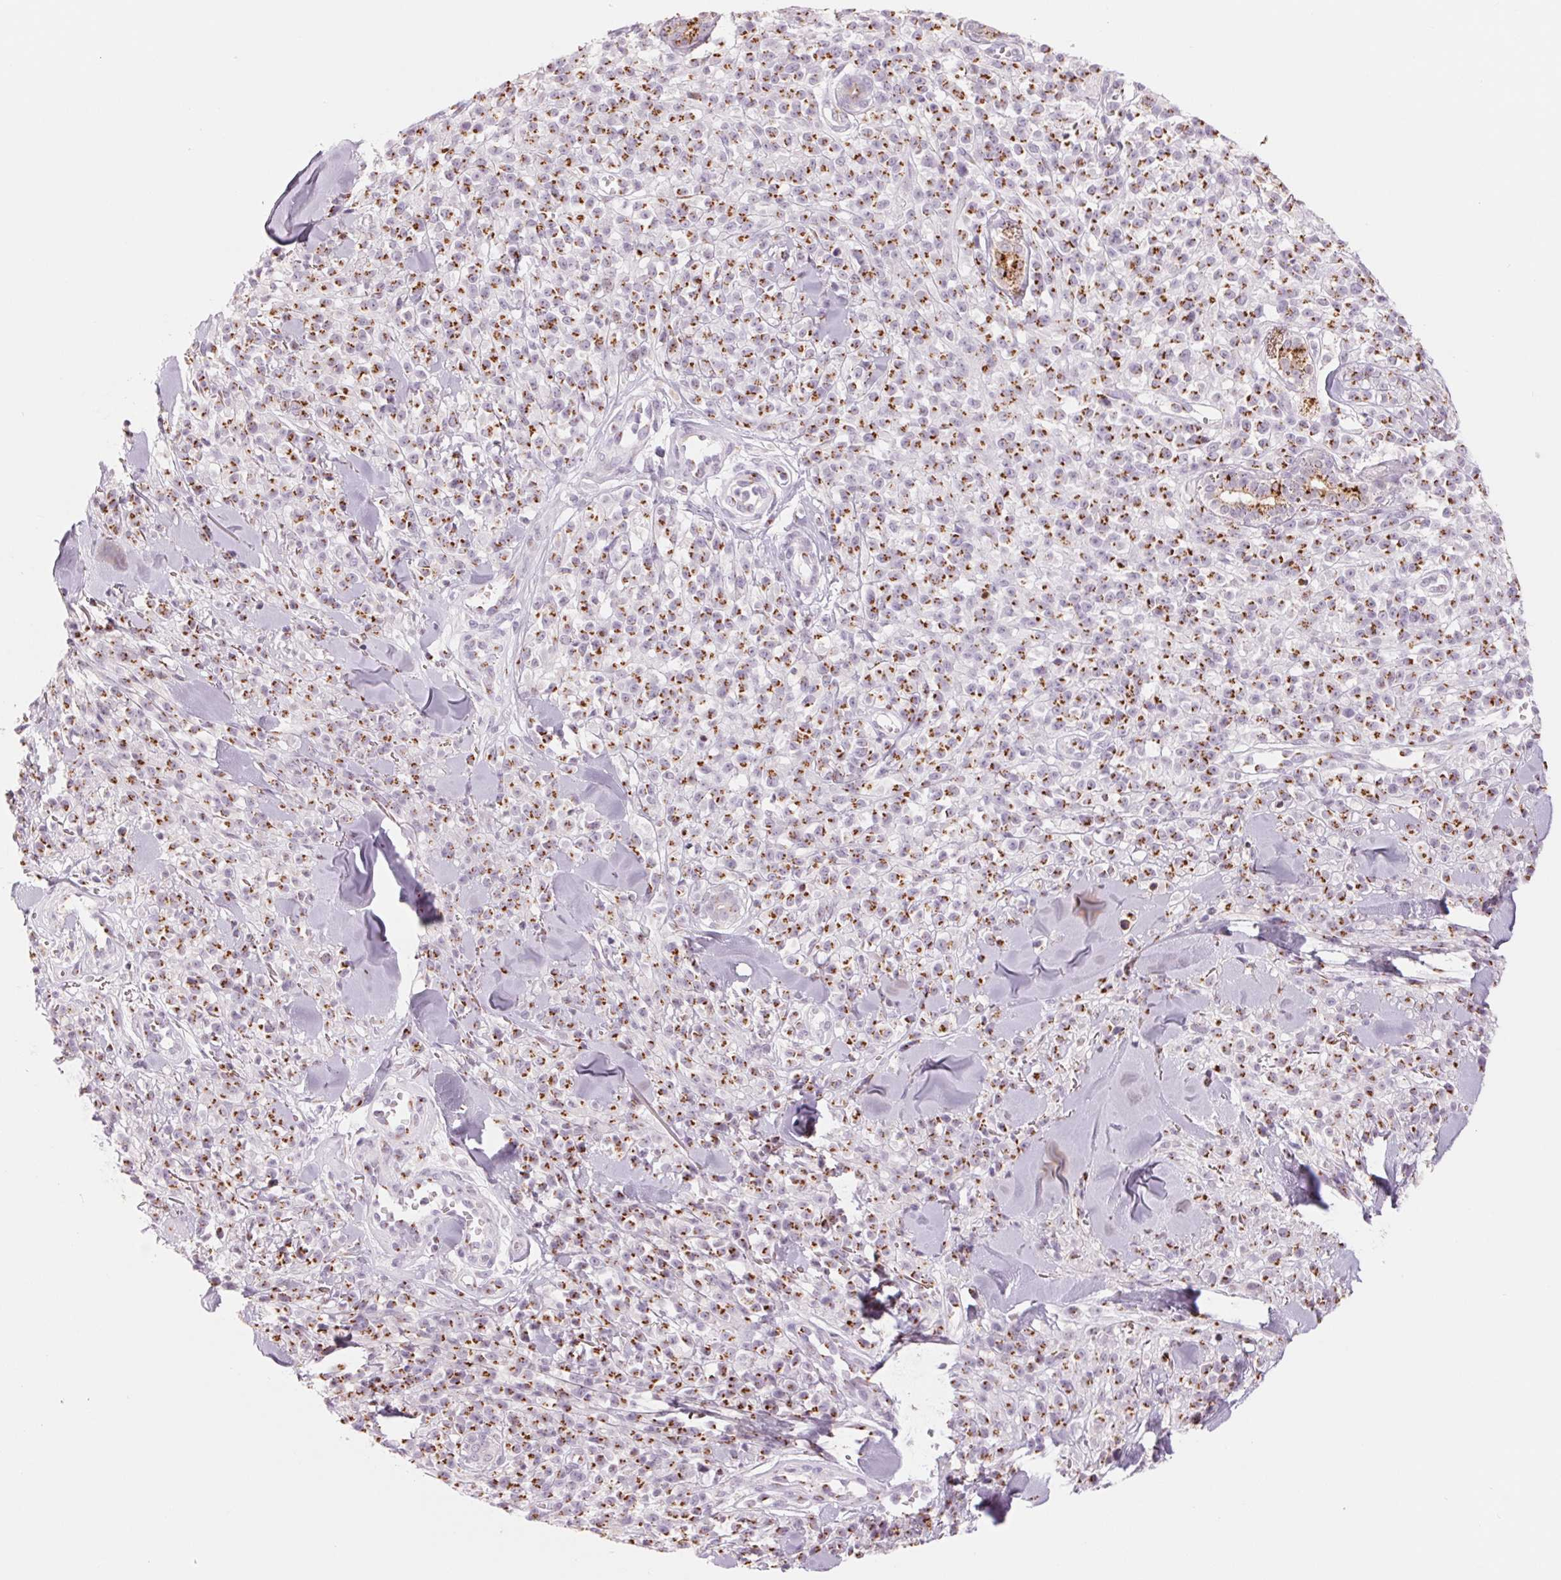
{"staining": {"intensity": "strong", "quantity": ">75%", "location": "cytoplasmic/membranous"}, "tissue": "melanoma", "cell_type": "Tumor cells", "image_type": "cancer", "snomed": [{"axis": "morphology", "description": "Malignant melanoma, NOS"}, {"axis": "topography", "description": "Skin"}, {"axis": "topography", "description": "Skin of trunk"}], "caption": "High-magnification brightfield microscopy of melanoma stained with DAB (3,3'-diaminobenzidine) (brown) and counterstained with hematoxylin (blue). tumor cells exhibit strong cytoplasmic/membranous positivity is appreciated in about>75% of cells.", "gene": "GALNT7", "patient": {"sex": "male", "age": 74}}